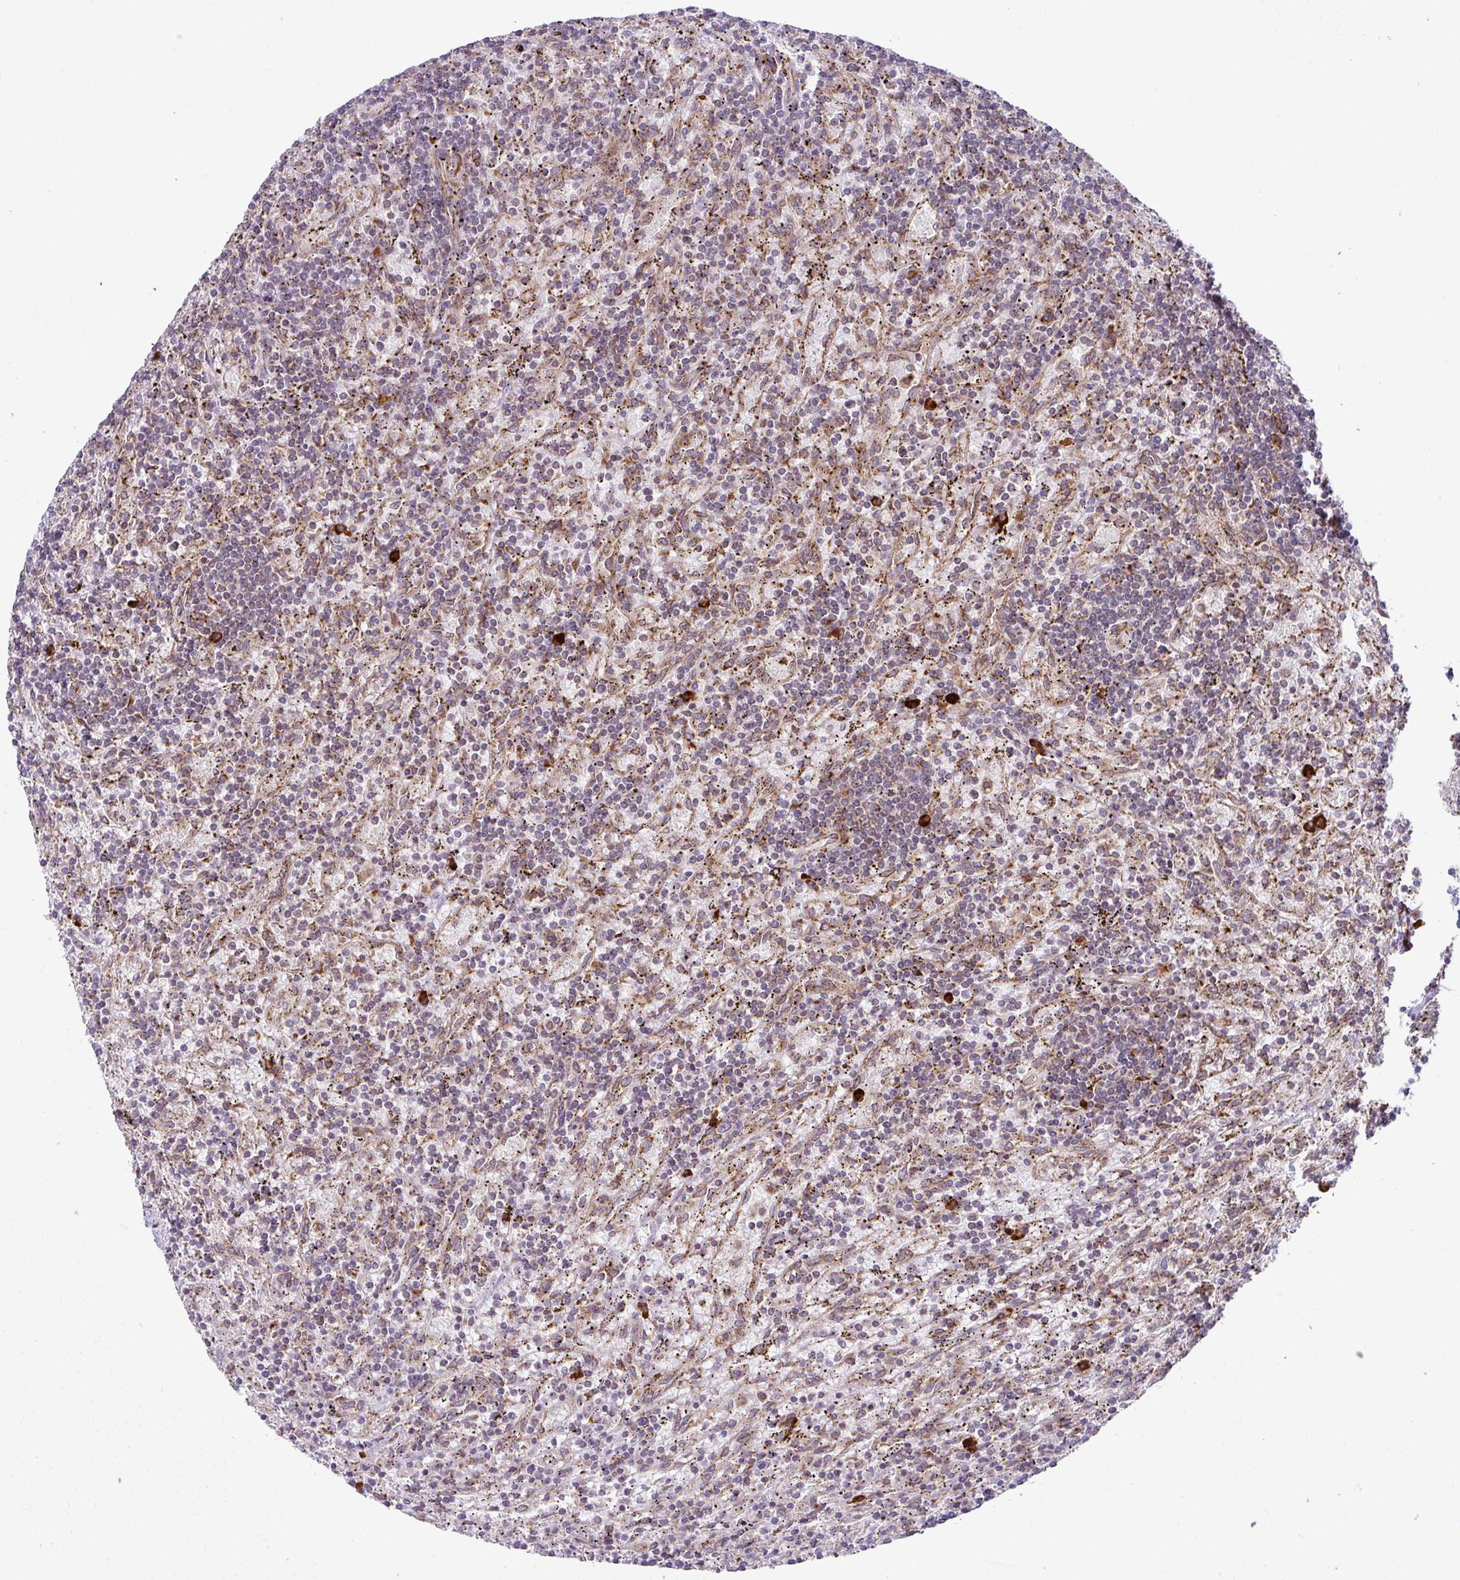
{"staining": {"intensity": "weak", "quantity": "<25%", "location": "cytoplasmic/membranous"}, "tissue": "lymphoma", "cell_type": "Tumor cells", "image_type": "cancer", "snomed": [{"axis": "morphology", "description": "Malignant lymphoma, non-Hodgkin's type, Low grade"}, {"axis": "topography", "description": "Spleen"}], "caption": "Immunohistochemistry (IHC) image of neoplastic tissue: lymphoma stained with DAB (3,3'-diaminobenzidine) demonstrates no significant protein expression in tumor cells.", "gene": "SLC39A7", "patient": {"sex": "male", "age": 76}}